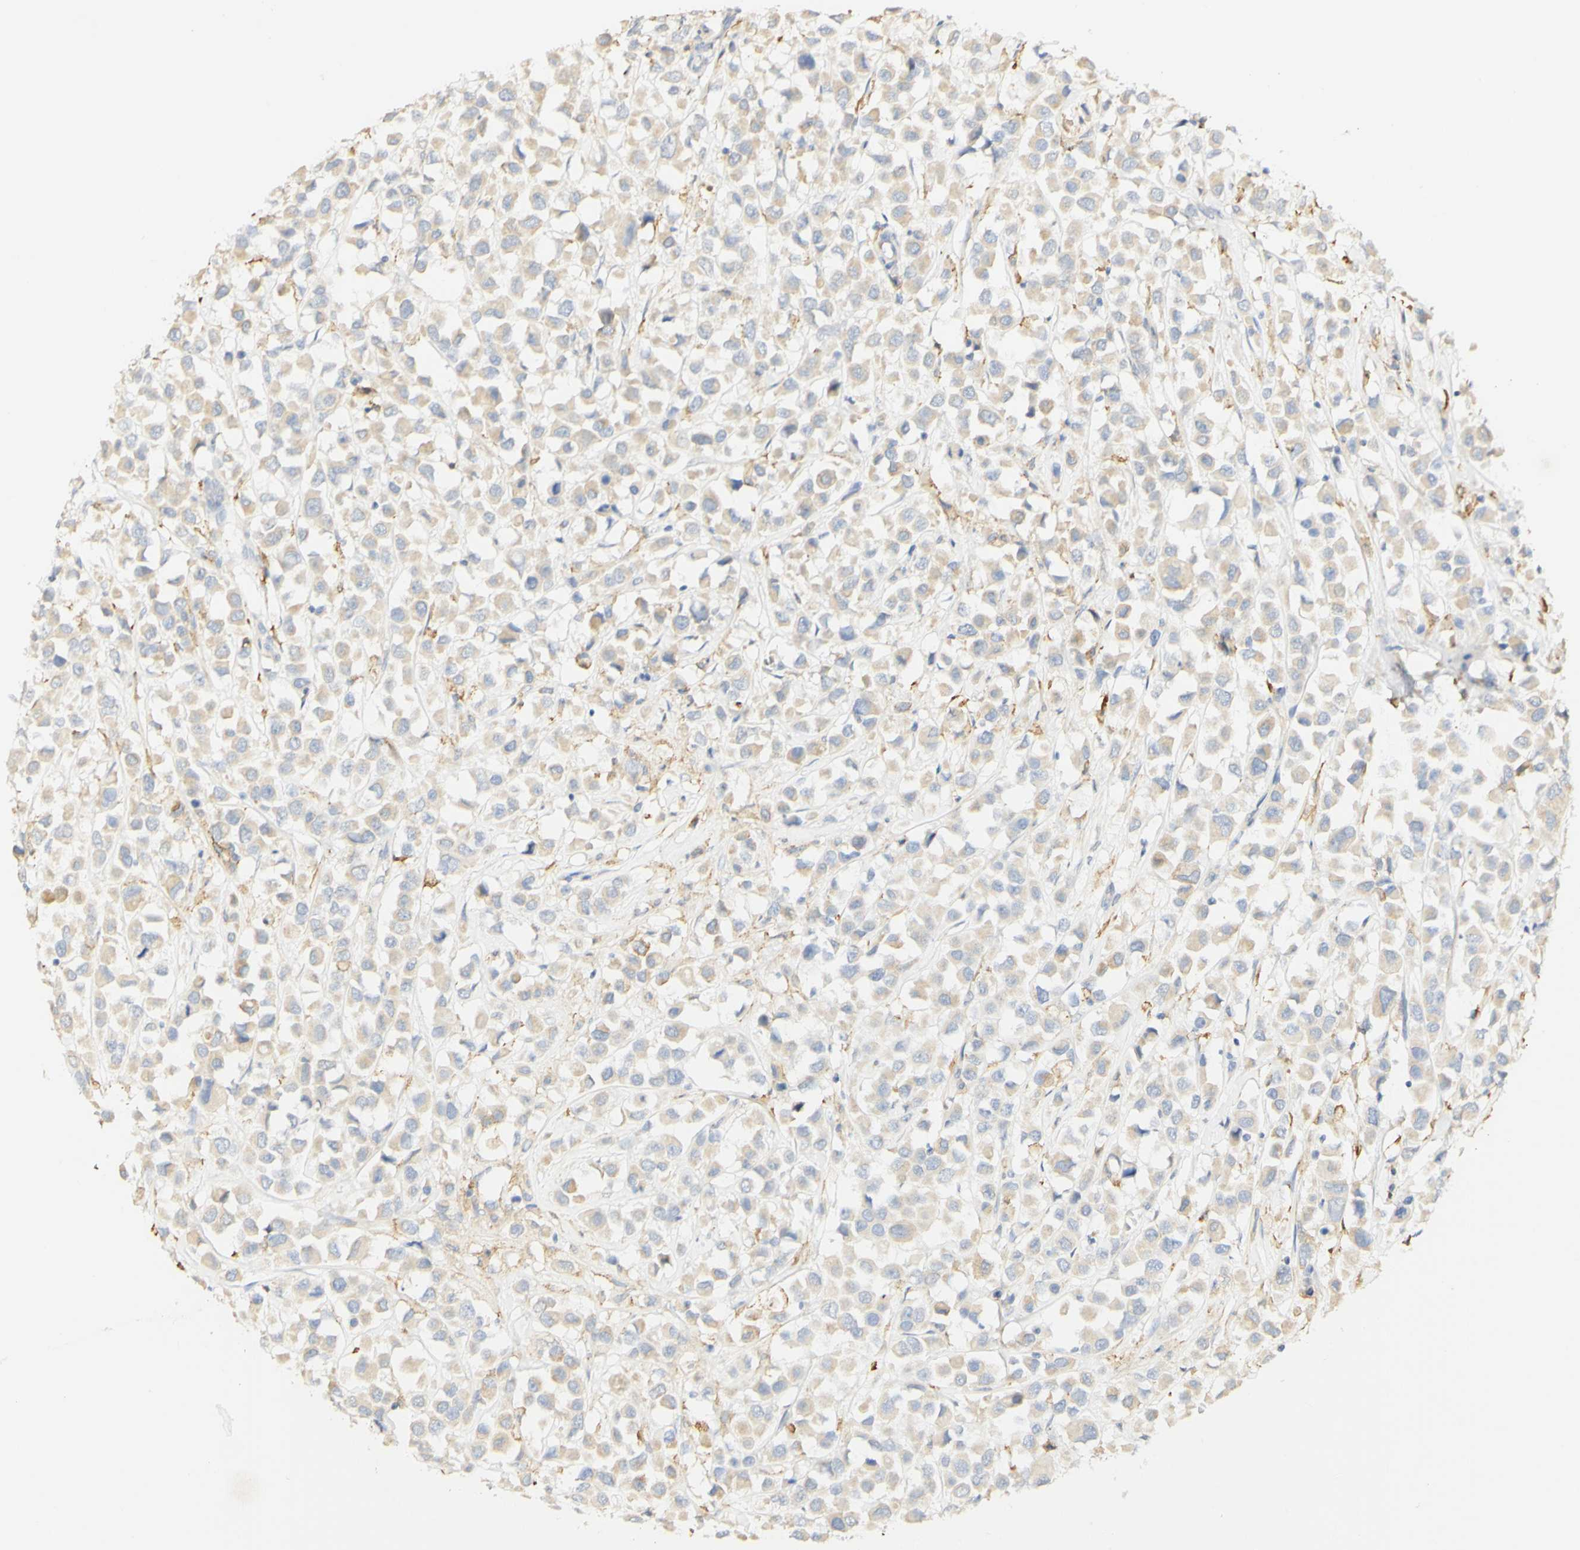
{"staining": {"intensity": "weak", "quantity": ">75%", "location": "cytoplasmic/membranous"}, "tissue": "breast cancer", "cell_type": "Tumor cells", "image_type": "cancer", "snomed": [{"axis": "morphology", "description": "Duct carcinoma"}, {"axis": "topography", "description": "Breast"}], "caption": "Immunohistochemistry of breast cancer exhibits low levels of weak cytoplasmic/membranous positivity in about >75% of tumor cells.", "gene": "FCGRT", "patient": {"sex": "female", "age": 61}}